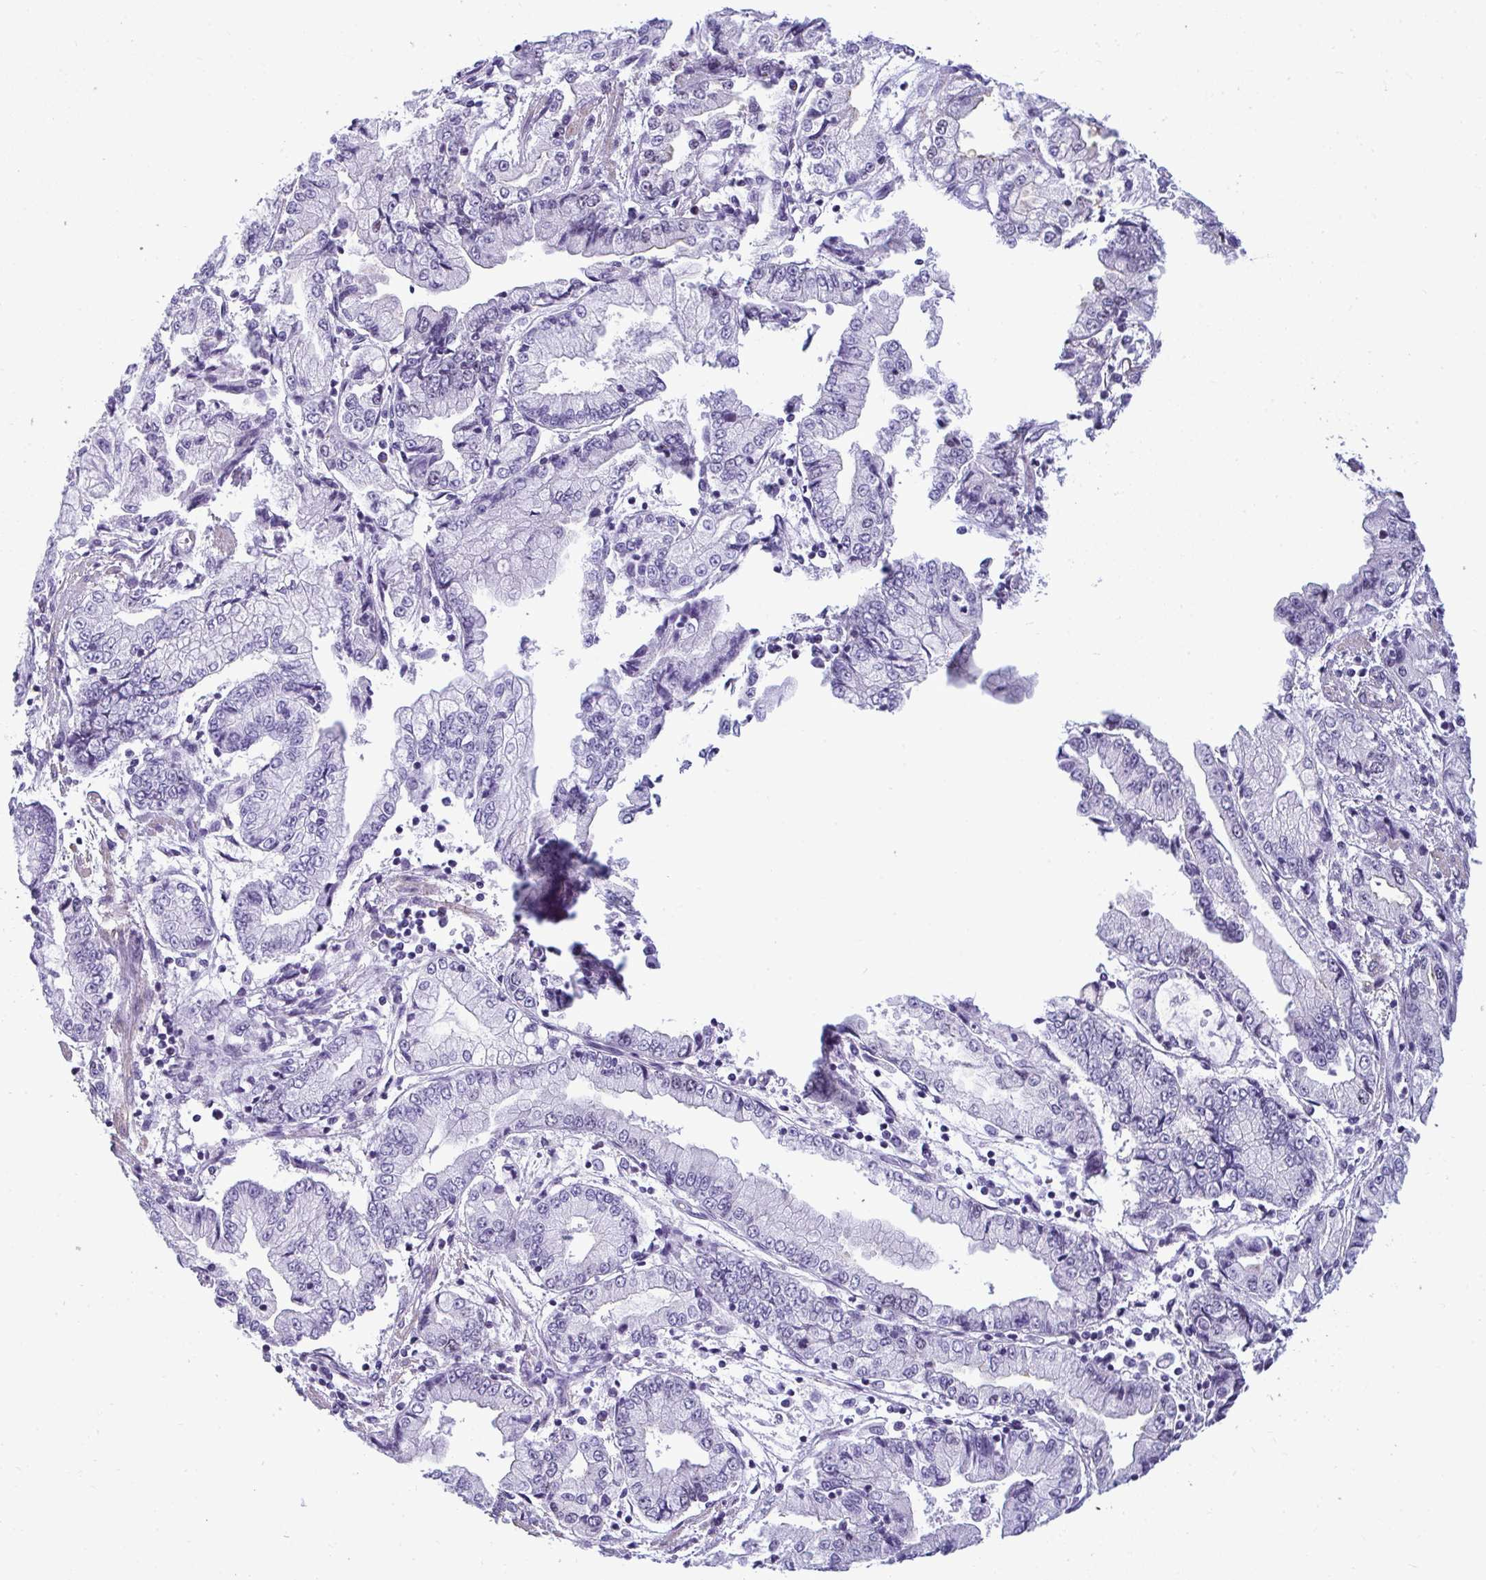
{"staining": {"intensity": "negative", "quantity": "none", "location": "none"}, "tissue": "stomach cancer", "cell_type": "Tumor cells", "image_type": "cancer", "snomed": [{"axis": "morphology", "description": "Adenocarcinoma, NOS"}, {"axis": "topography", "description": "Stomach, upper"}], "caption": "Tumor cells are negative for protein expression in human adenocarcinoma (stomach).", "gene": "SUZ12", "patient": {"sex": "female", "age": 74}}